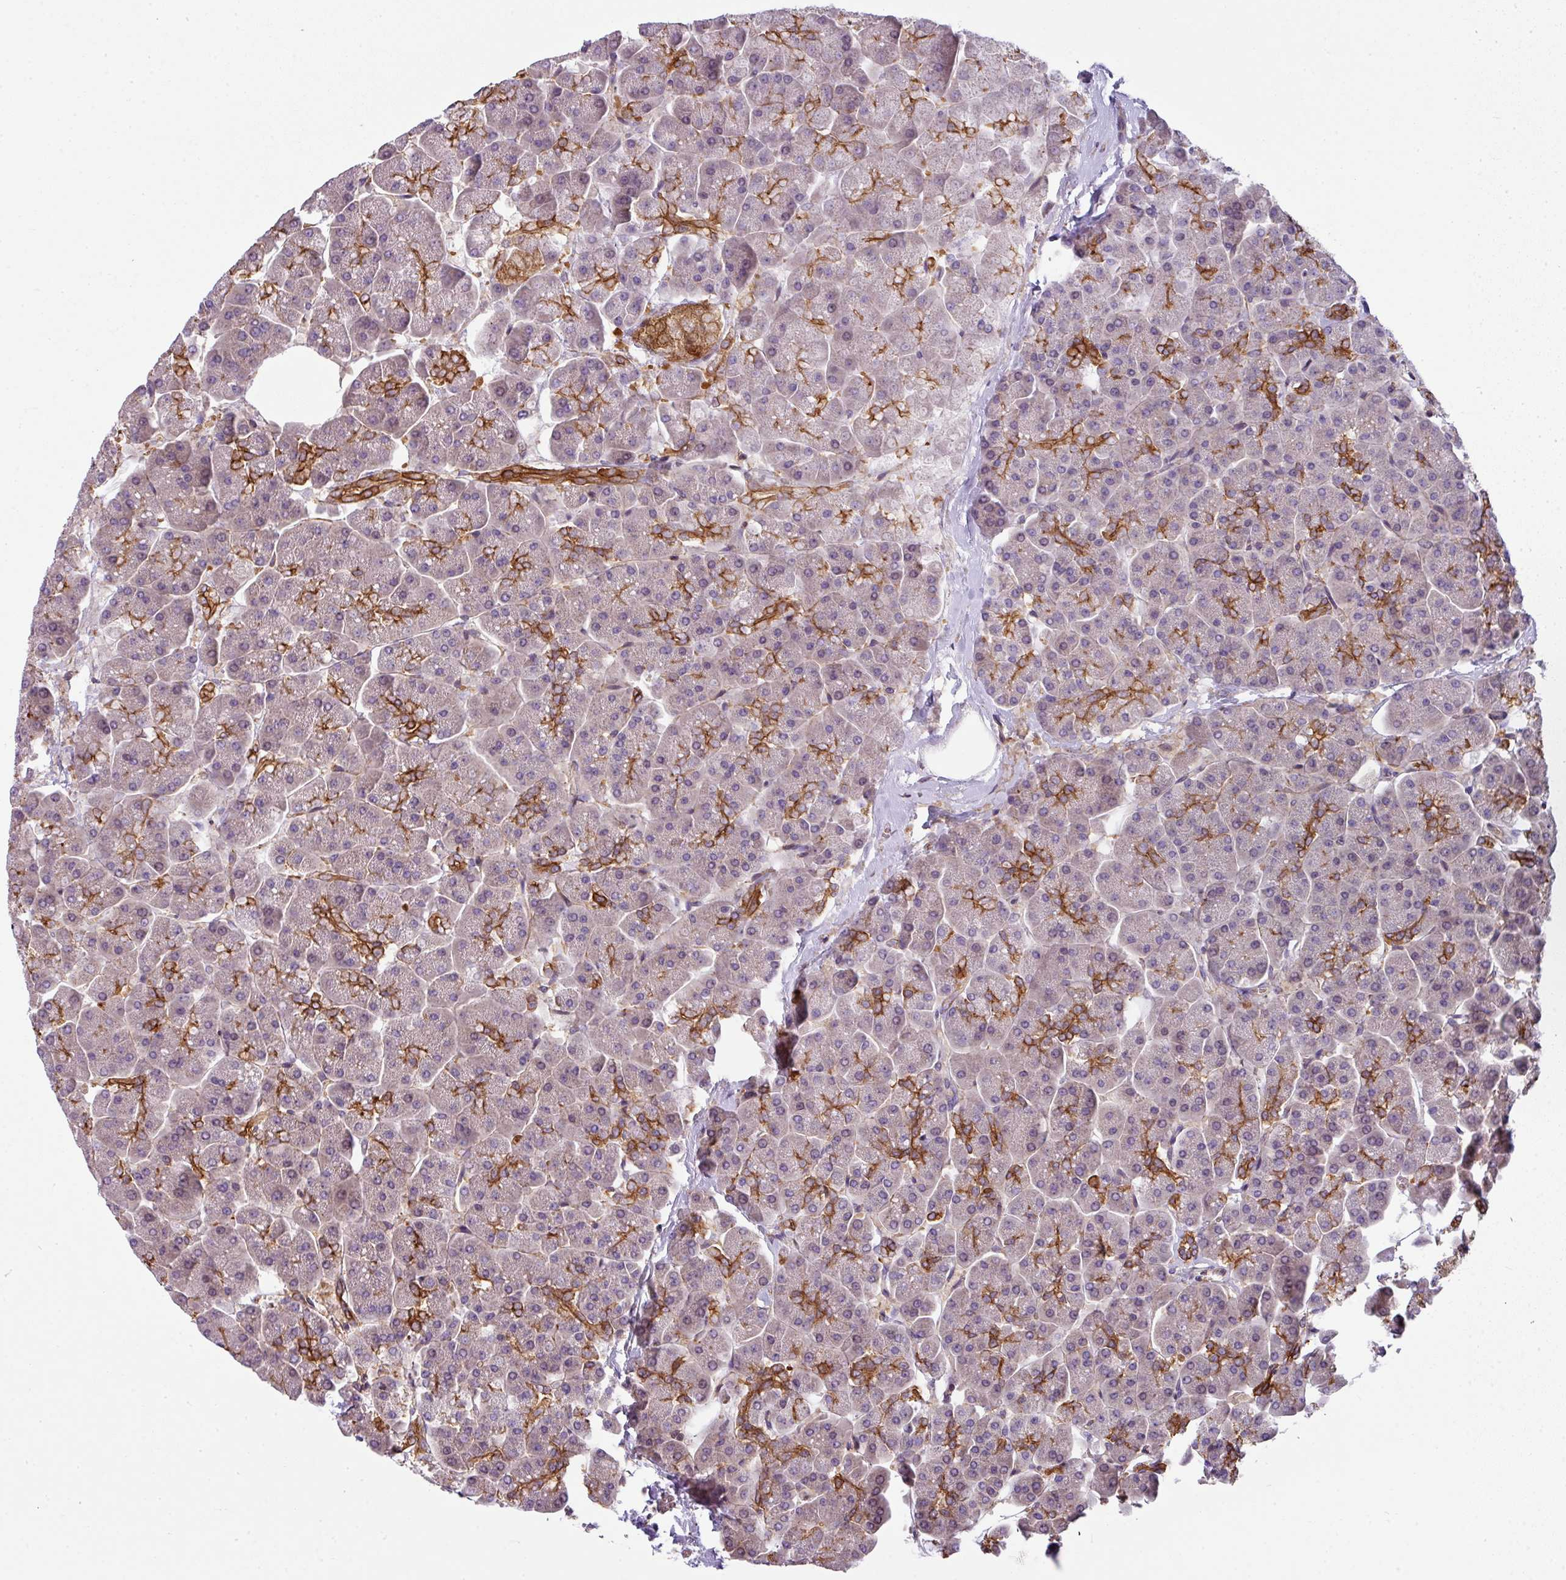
{"staining": {"intensity": "strong", "quantity": "<25%", "location": "cytoplasmic/membranous"}, "tissue": "pancreas", "cell_type": "Exocrine glandular cells", "image_type": "normal", "snomed": [{"axis": "morphology", "description": "Normal tissue, NOS"}, {"axis": "topography", "description": "Pancreas"}, {"axis": "topography", "description": "Peripheral nerve tissue"}], "caption": "A photomicrograph of pancreas stained for a protein shows strong cytoplasmic/membranous brown staining in exocrine glandular cells.", "gene": "PALS2", "patient": {"sex": "male", "age": 54}}